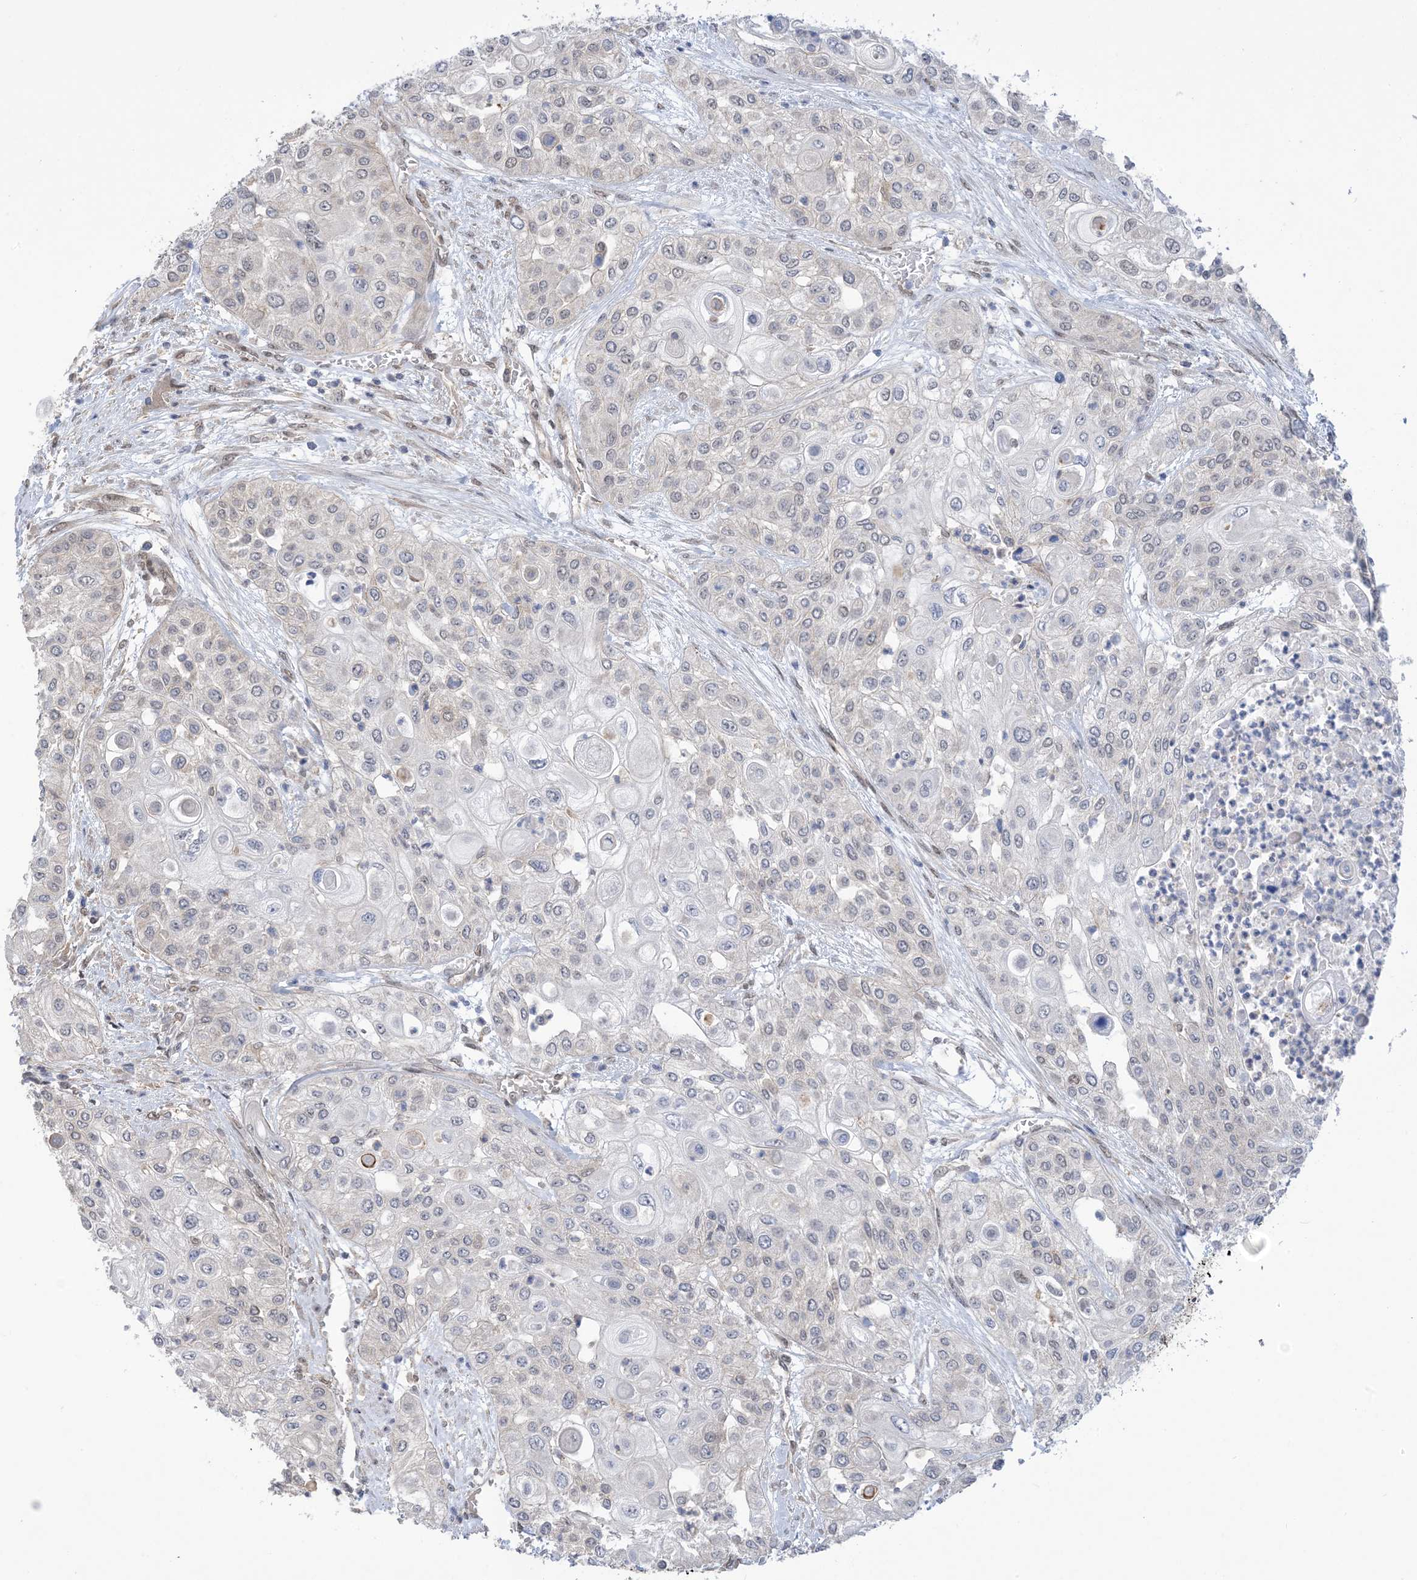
{"staining": {"intensity": "negative", "quantity": "none", "location": "none"}, "tissue": "urothelial cancer", "cell_type": "Tumor cells", "image_type": "cancer", "snomed": [{"axis": "morphology", "description": "Urothelial carcinoma, High grade"}, {"axis": "topography", "description": "Urinary bladder"}], "caption": "Urothelial carcinoma (high-grade) stained for a protein using immunohistochemistry (IHC) shows no positivity tumor cells.", "gene": "ZNF8", "patient": {"sex": "female", "age": 79}}